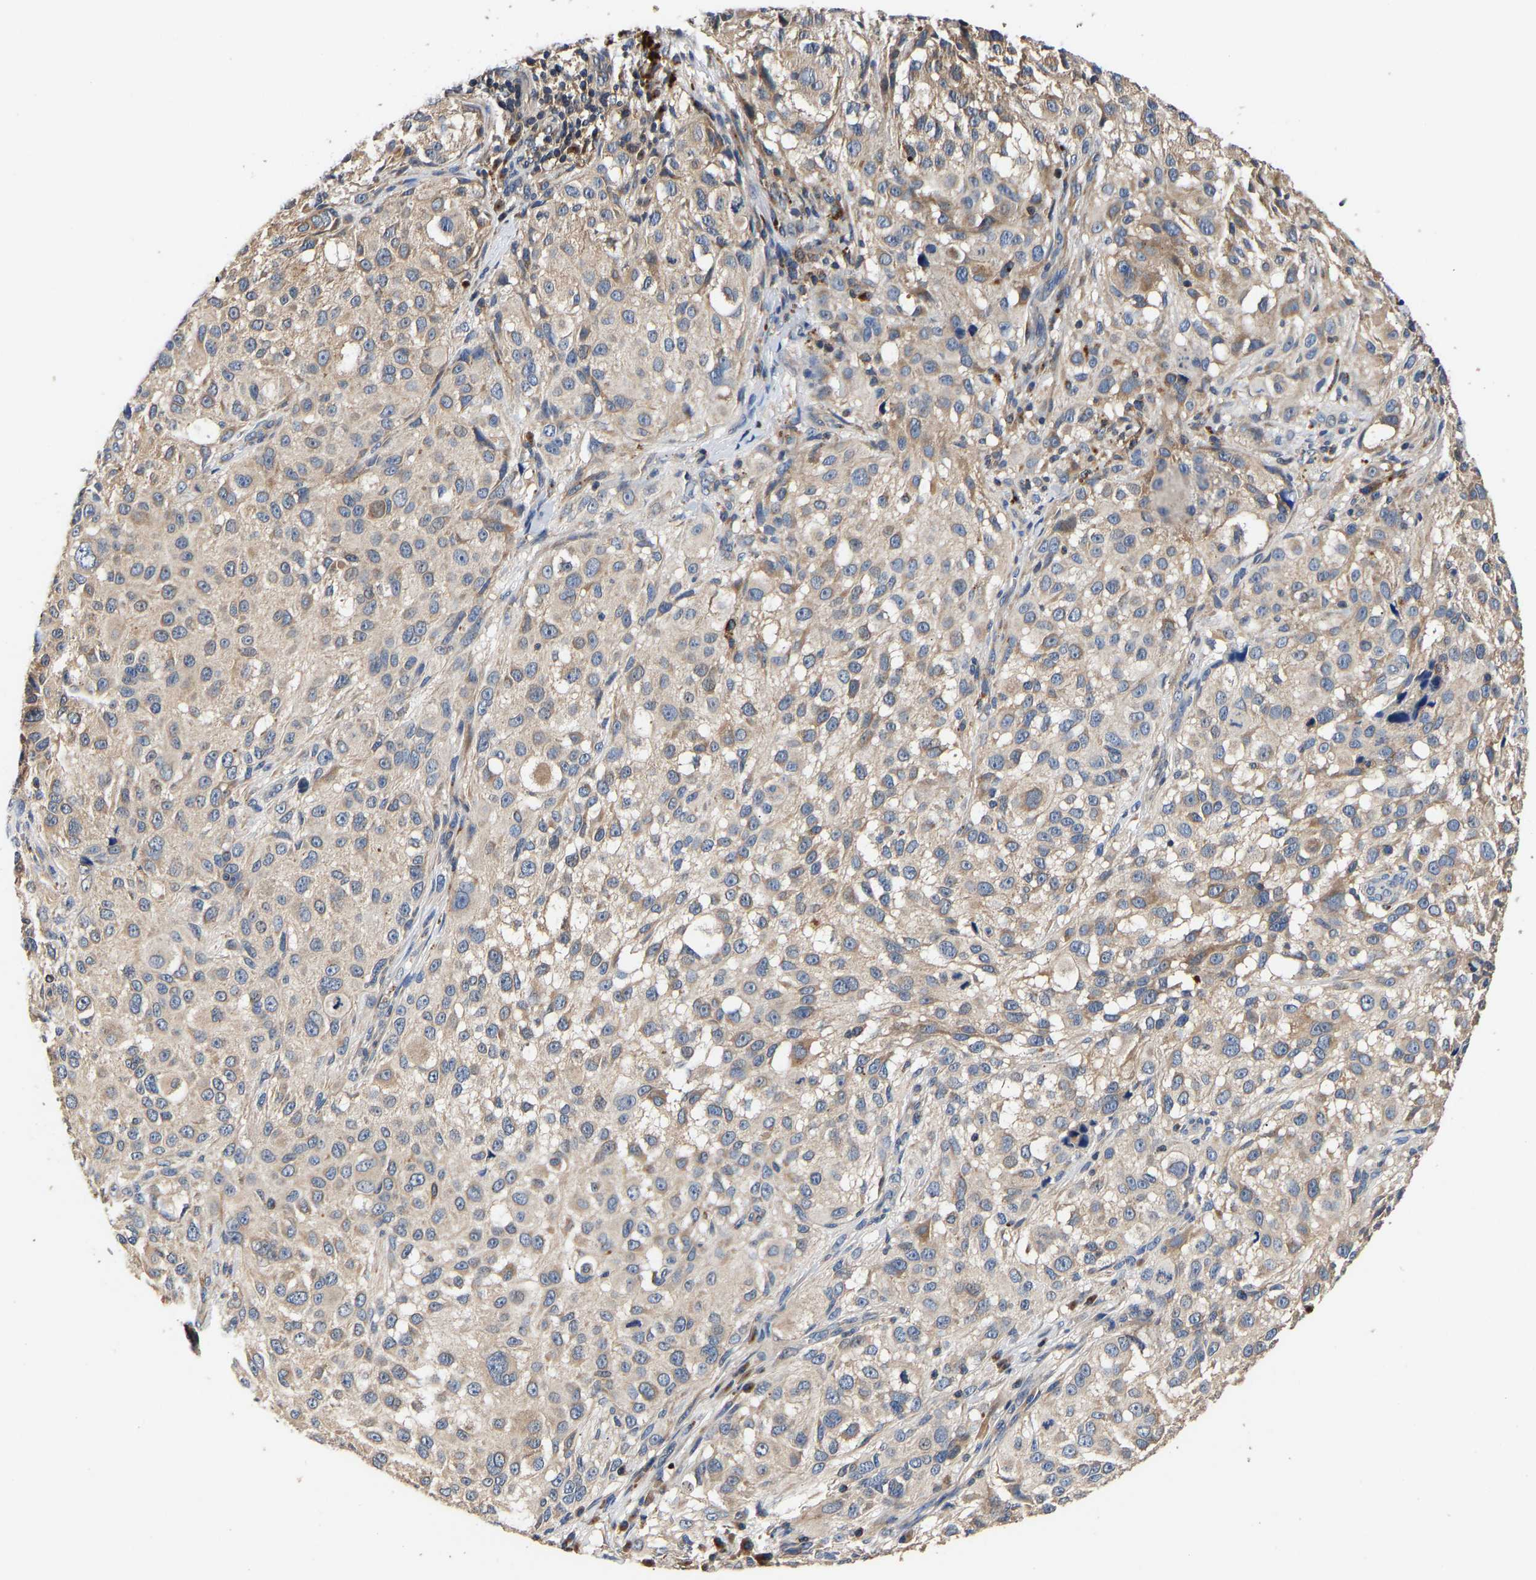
{"staining": {"intensity": "weak", "quantity": ">75%", "location": "cytoplasmic/membranous"}, "tissue": "melanoma", "cell_type": "Tumor cells", "image_type": "cancer", "snomed": [{"axis": "morphology", "description": "Necrosis, NOS"}, {"axis": "morphology", "description": "Malignant melanoma, NOS"}, {"axis": "topography", "description": "Skin"}], "caption": "About >75% of tumor cells in human melanoma show weak cytoplasmic/membranous protein expression as visualized by brown immunohistochemical staining.", "gene": "LRBA", "patient": {"sex": "female", "age": 87}}